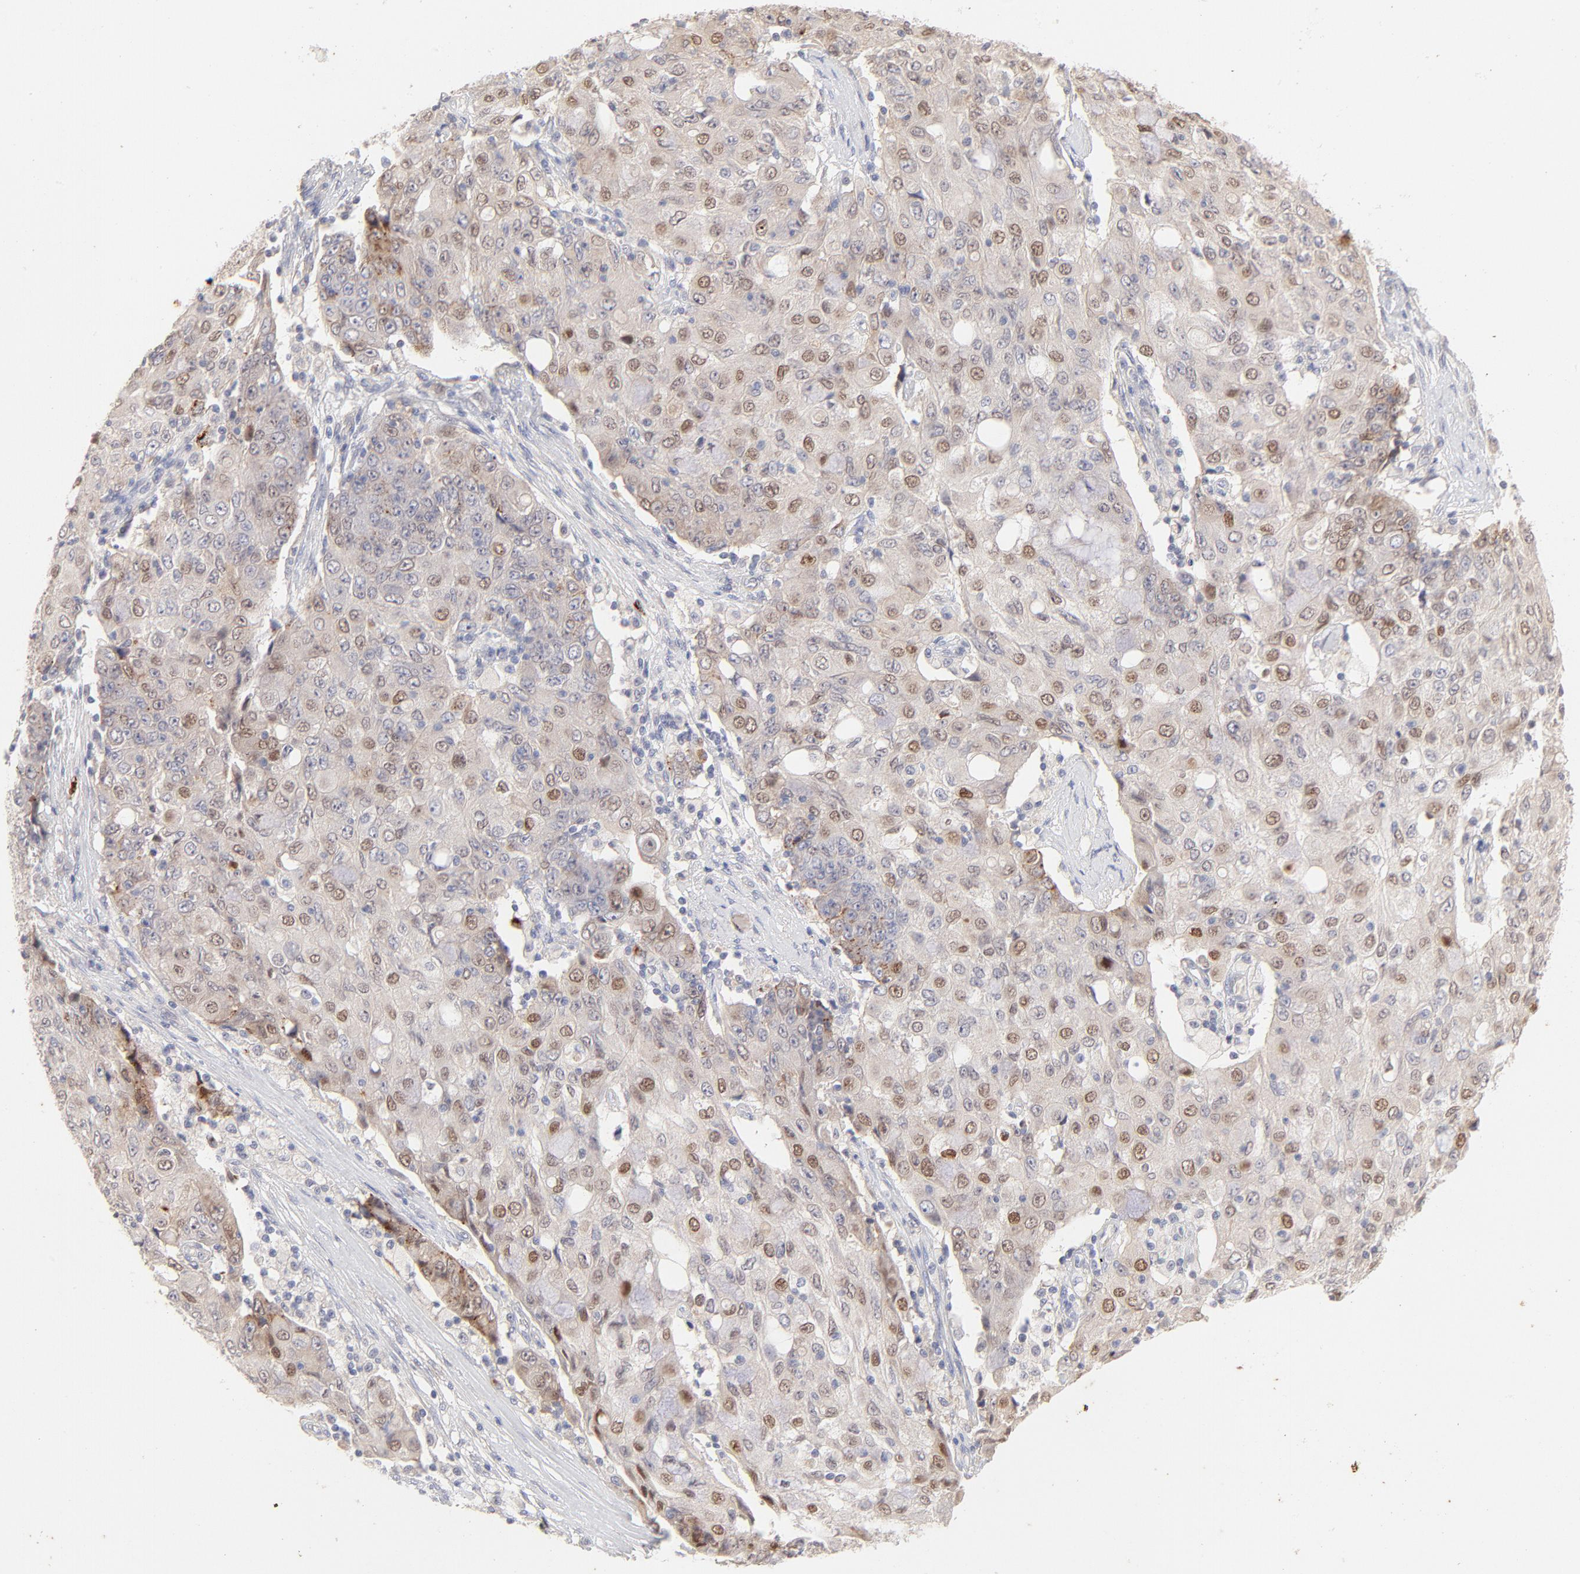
{"staining": {"intensity": "moderate", "quantity": "25%-75%", "location": "nuclear"}, "tissue": "ovarian cancer", "cell_type": "Tumor cells", "image_type": "cancer", "snomed": [{"axis": "morphology", "description": "Carcinoma, endometroid"}, {"axis": "topography", "description": "Ovary"}], "caption": "The photomicrograph shows staining of ovarian endometroid carcinoma, revealing moderate nuclear protein expression (brown color) within tumor cells.", "gene": "ELF3", "patient": {"sex": "female", "age": 42}}